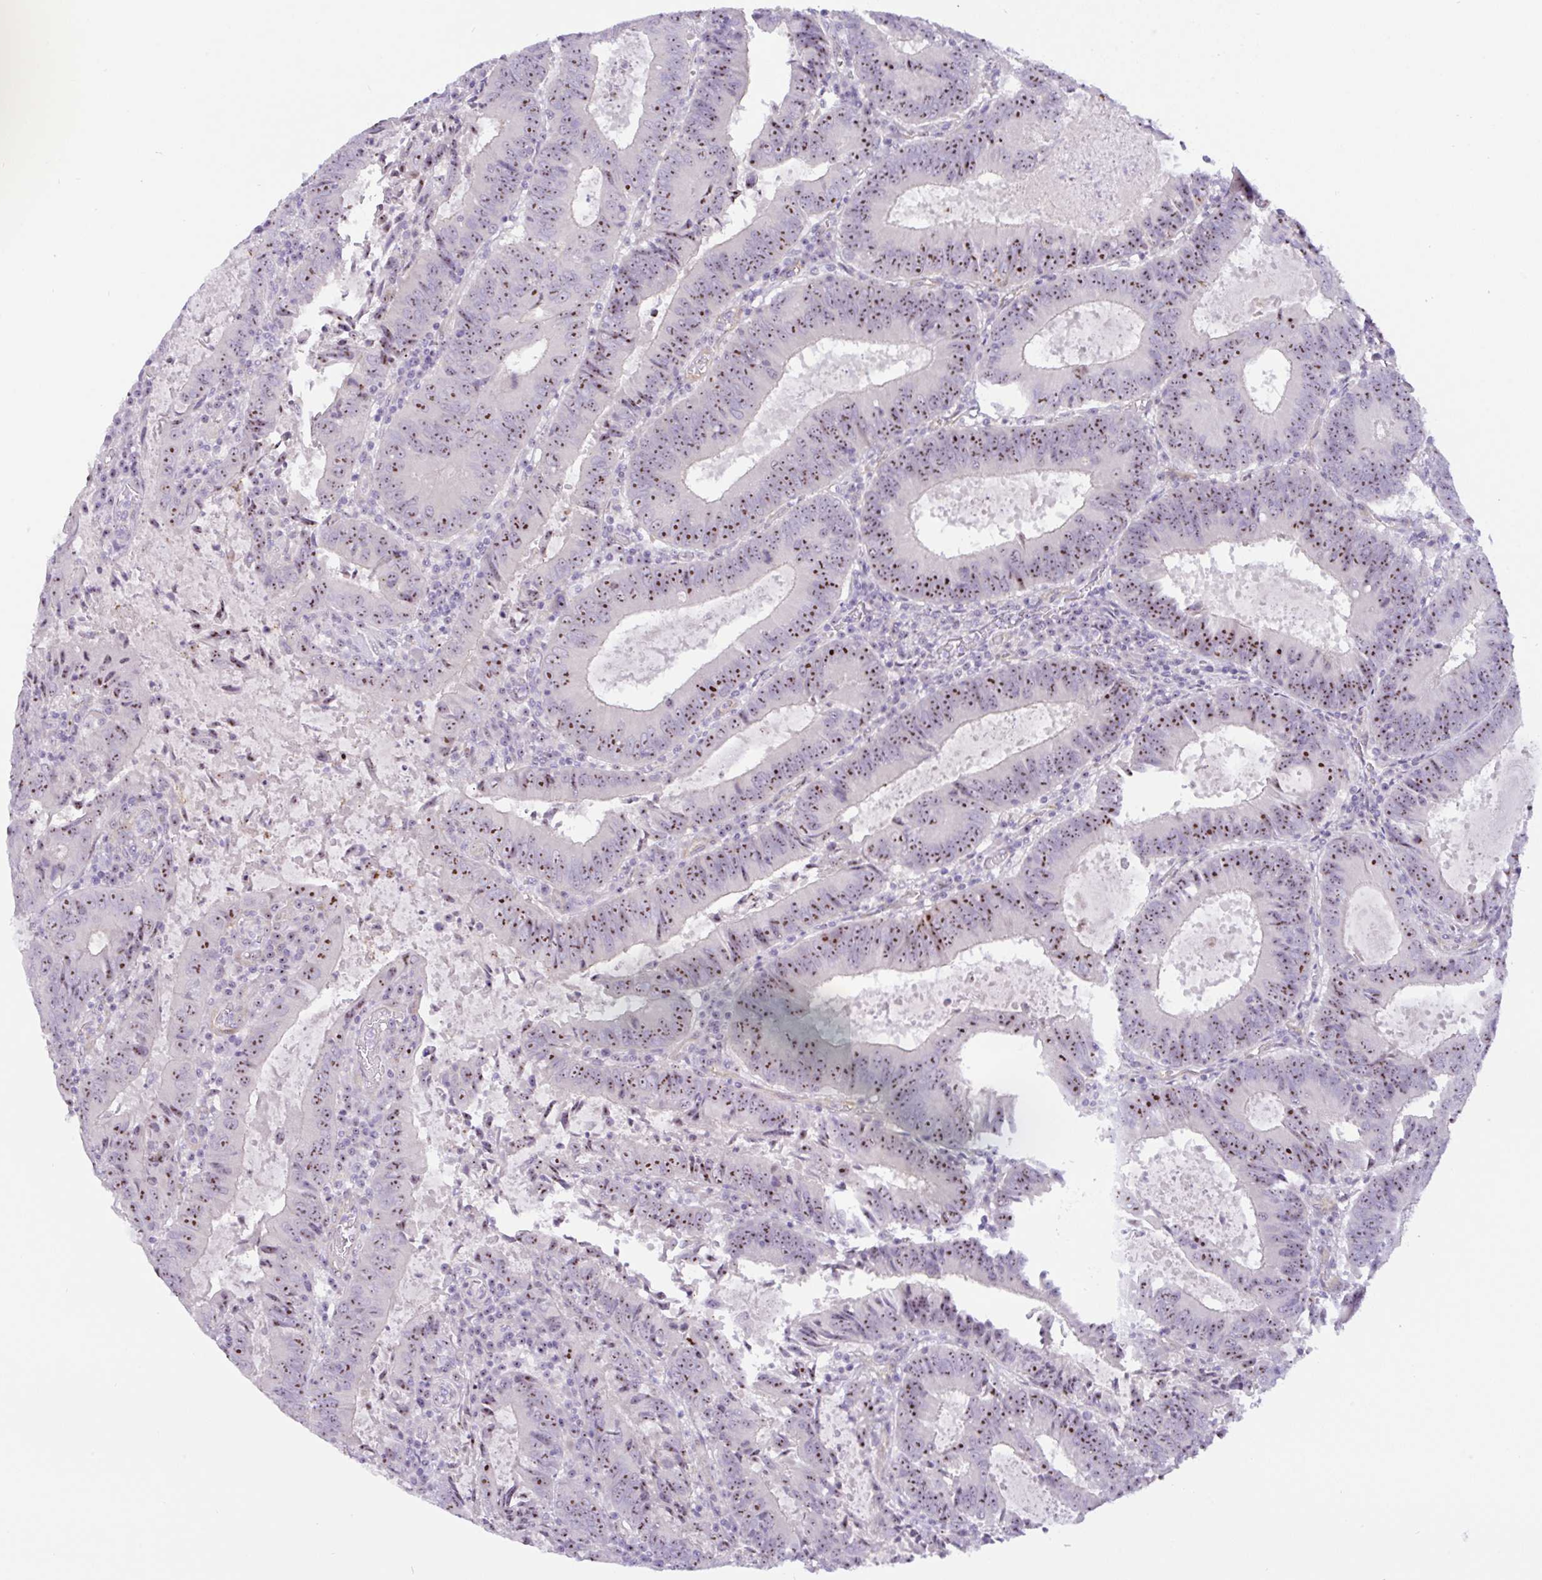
{"staining": {"intensity": "strong", "quantity": ">75%", "location": "nuclear"}, "tissue": "colorectal cancer", "cell_type": "Tumor cells", "image_type": "cancer", "snomed": [{"axis": "morphology", "description": "Adenocarcinoma, NOS"}, {"axis": "topography", "description": "Colon"}], "caption": "Immunohistochemistry (IHC) micrograph of neoplastic tissue: human colorectal adenocarcinoma stained using IHC displays high levels of strong protein expression localized specifically in the nuclear of tumor cells, appearing as a nuclear brown color.", "gene": "MXRA8", "patient": {"sex": "male", "age": 67}}